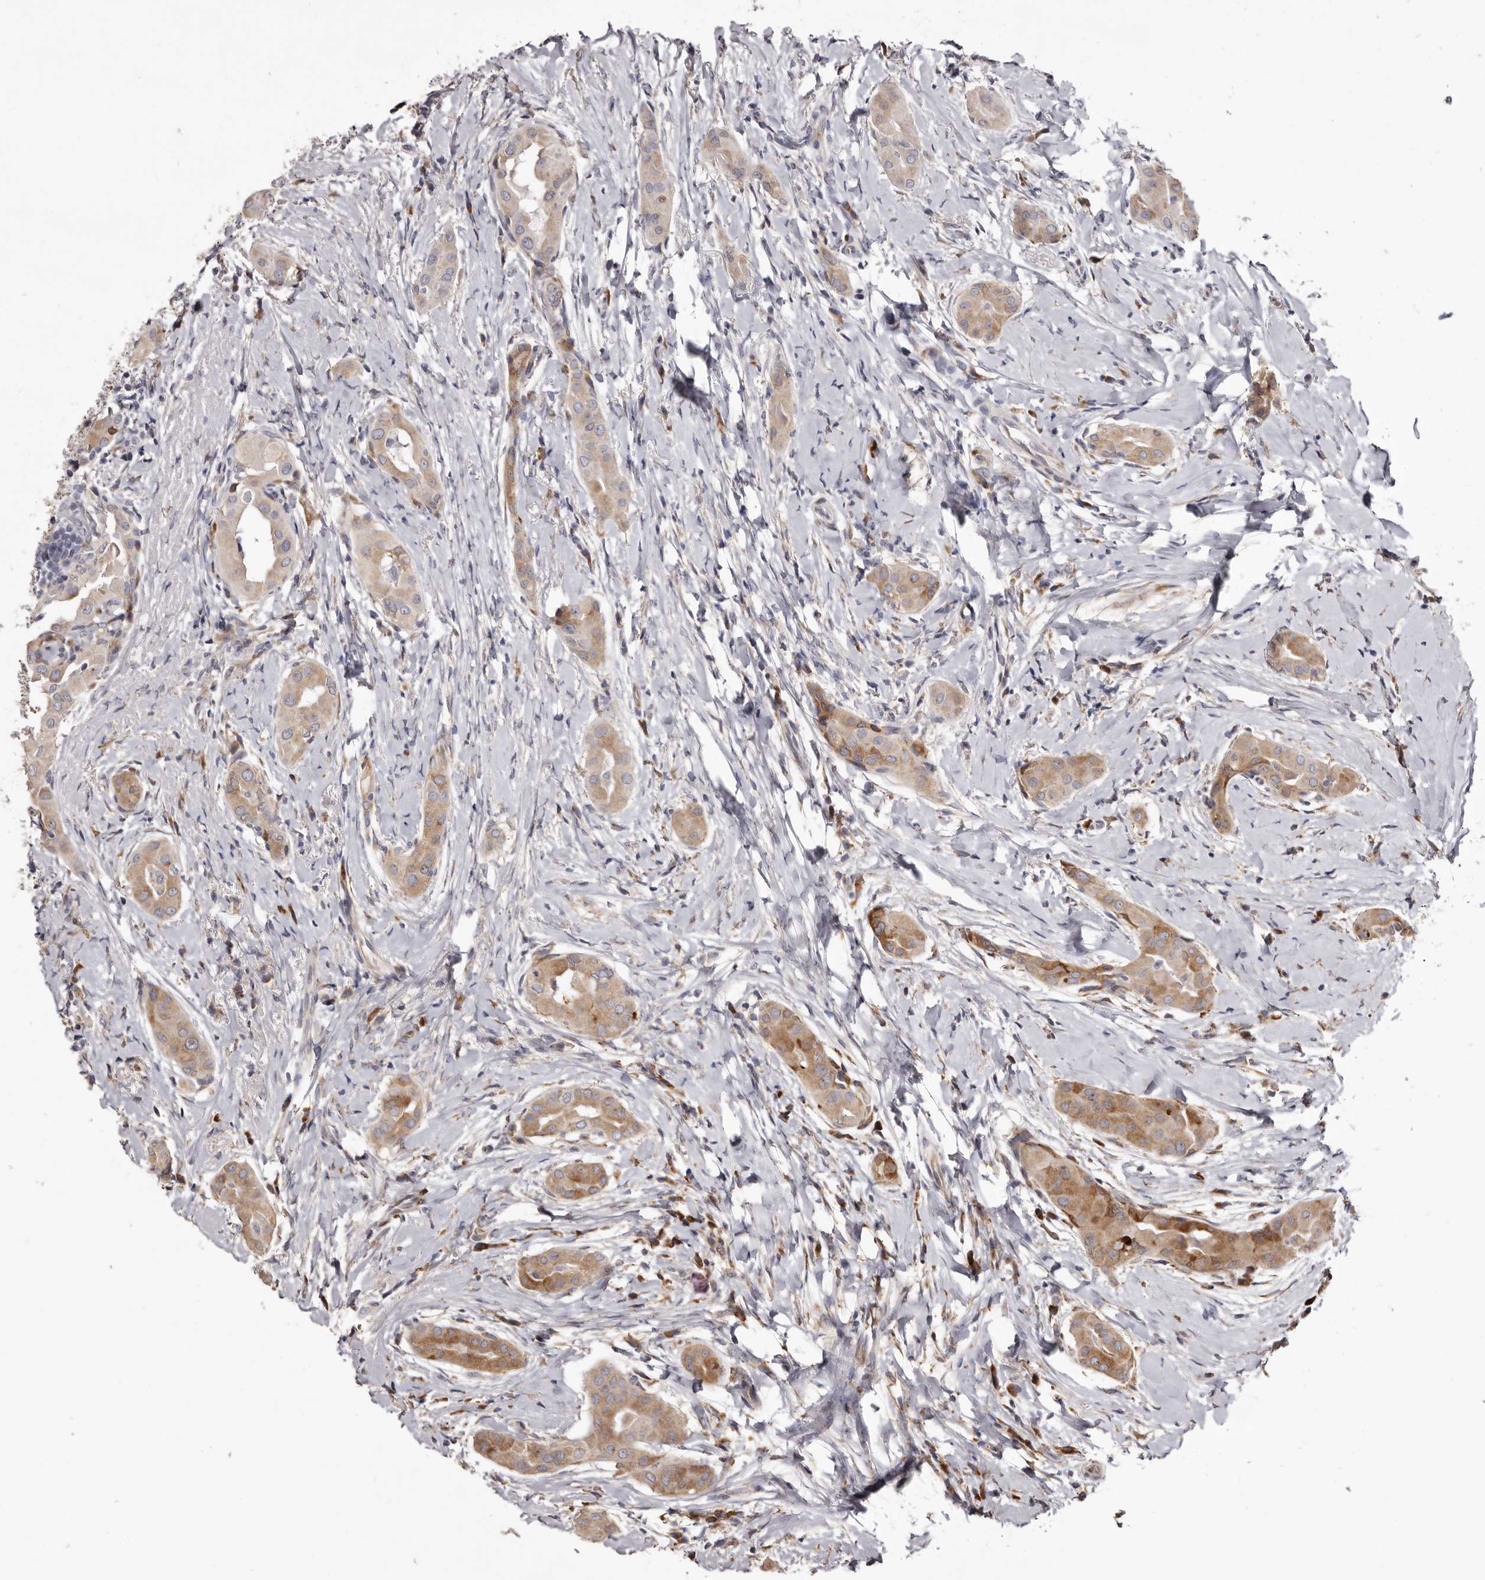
{"staining": {"intensity": "moderate", "quantity": ">75%", "location": "cytoplasmic/membranous"}, "tissue": "thyroid cancer", "cell_type": "Tumor cells", "image_type": "cancer", "snomed": [{"axis": "morphology", "description": "Papillary adenocarcinoma, NOS"}, {"axis": "topography", "description": "Thyroid gland"}], "caption": "Human thyroid cancer (papillary adenocarcinoma) stained with a brown dye demonstrates moderate cytoplasmic/membranous positive staining in about >75% of tumor cells.", "gene": "PIGX", "patient": {"sex": "male", "age": 33}}